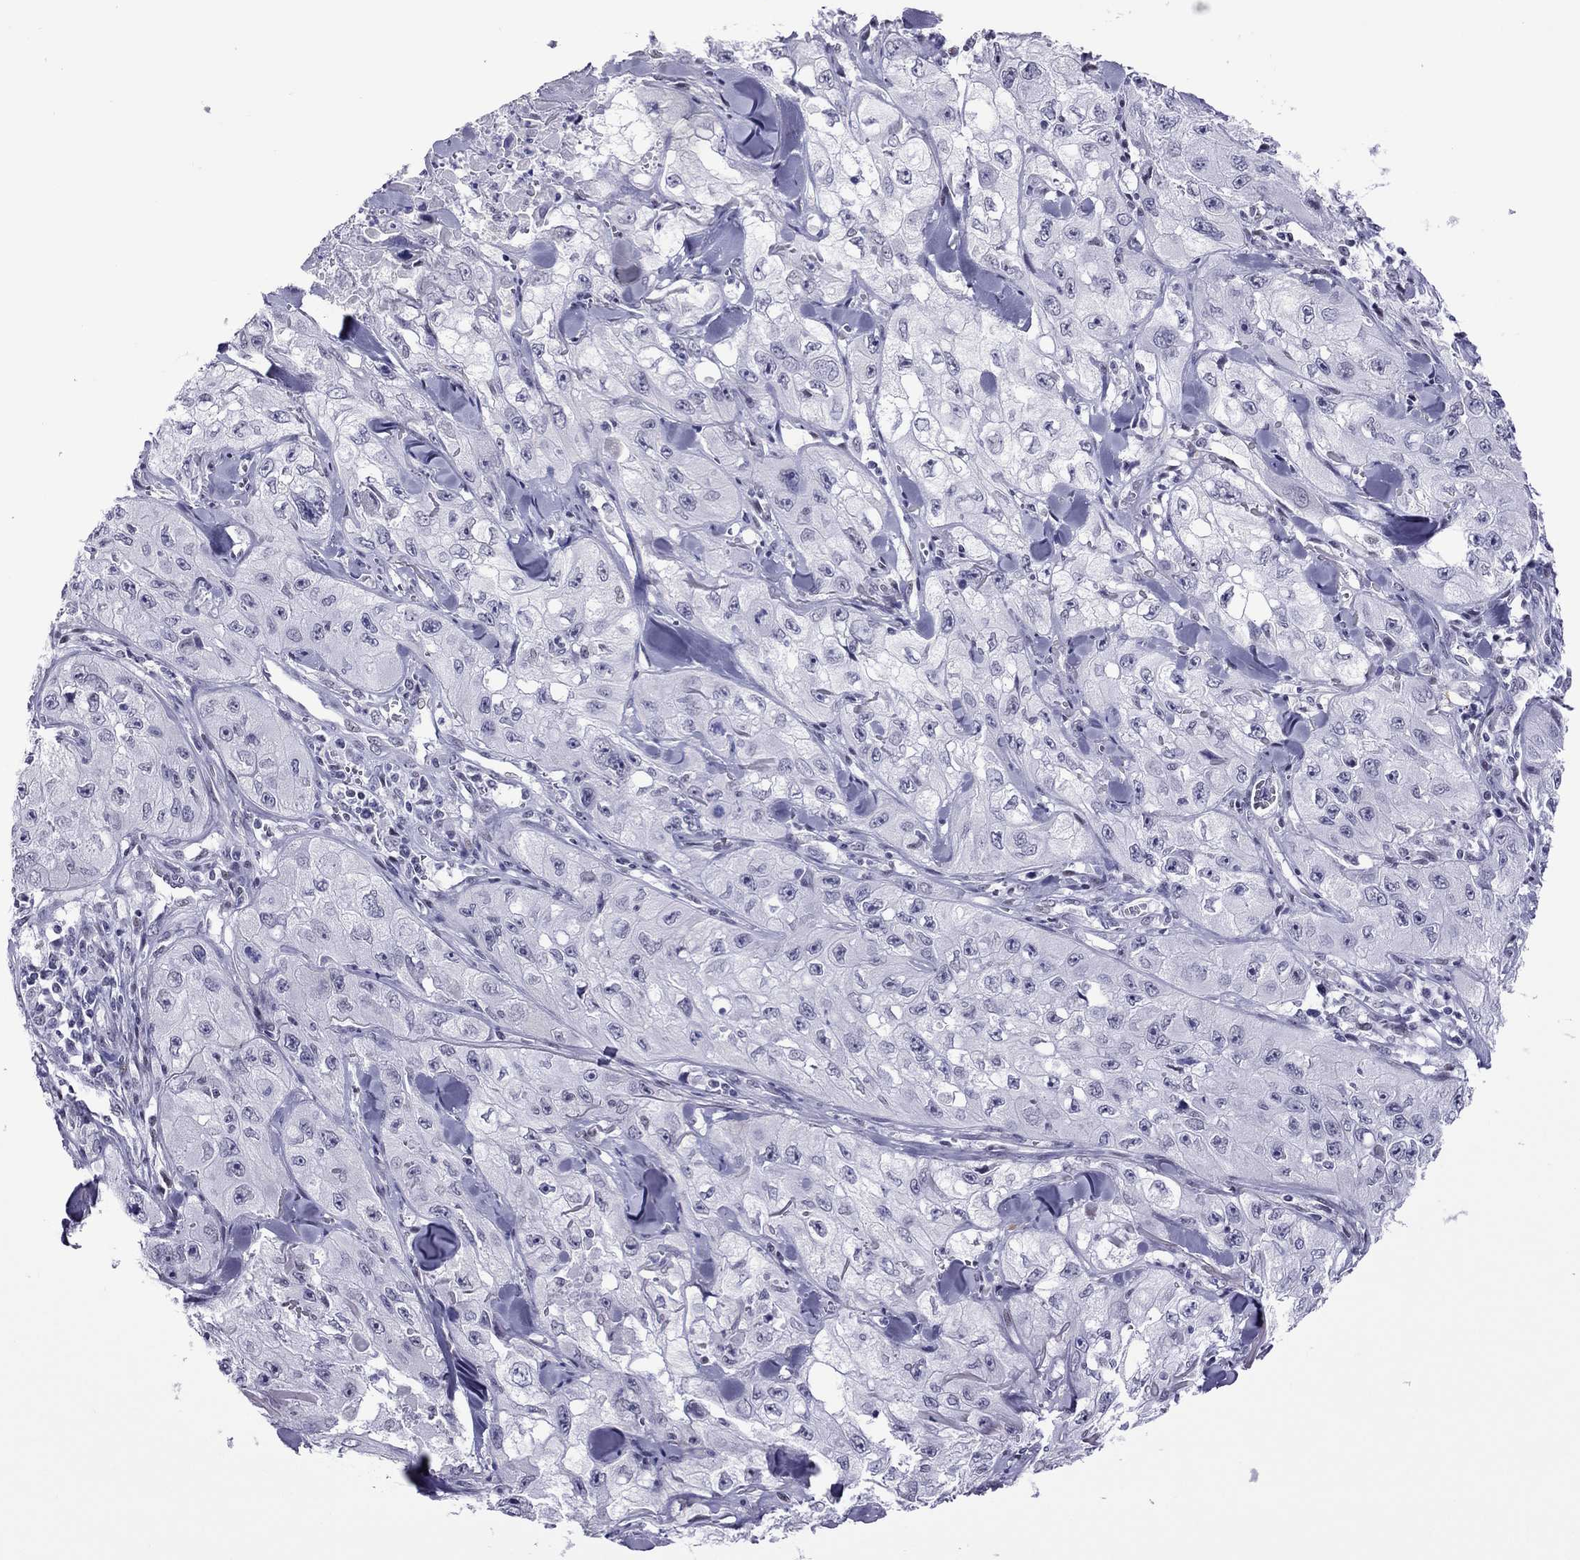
{"staining": {"intensity": "negative", "quantity": "none", "location": "none"}, "tissue": "skin cancer", "cell_type": "Tumor cells", "image_type": "cancer", "snomed": [{"axis": "morphology", "description": "Squamous cell carcinoma, NOS"}, {"axis": "topography", "description": "Skin"}, {"axis": "topography", "description": "Subcutis"}], "caption": "High power microscopy micrograph of an immunohistochemistry micrograph of skin cancer (squamous cell carcinoma), revealing no significant expression in tumor cells. The staining is performed using DAB (3,3'-diaminobenzidine) brown chromogen with nuclei counter-stained in using hematoxylin.", "gene": "ZNF646", "patient": {"sex": "male", "age": 73}}